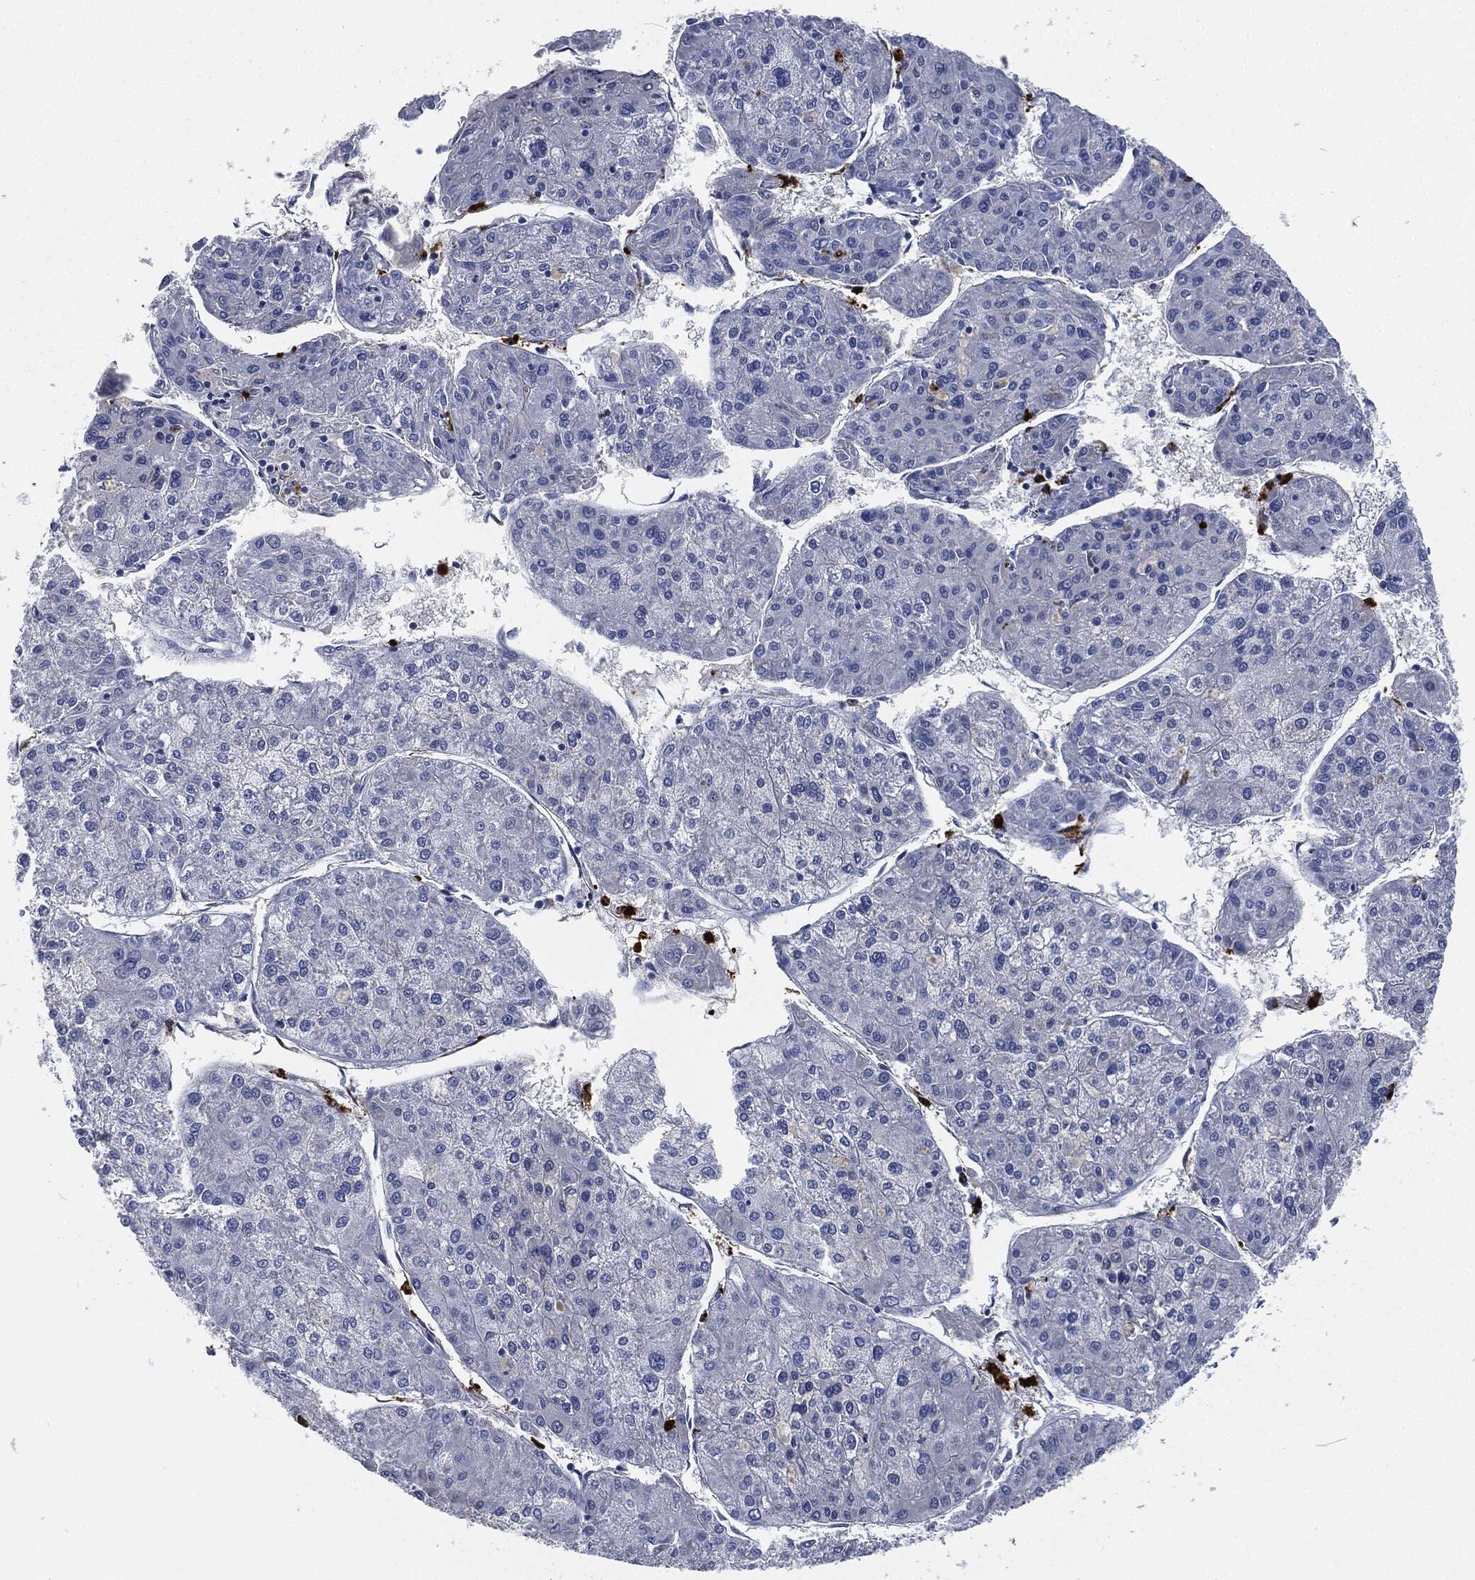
{"staining": {"intensity": "negative", "quantity": "none", "location": "none"}, "tissue": "liver cancer", "cell_type": "Tumor cells", "image_type": "cancer", "snomed": [{"axis": "morphology", "description": "Carcinoma, Hepatocellular, NOS"}, {"axis": "topography", "description": "Liver"}], "caption": "A high-resolution micrograph shows immunohistochemistry (IHC) staining of liver hepatocellular carcinoma, which exhibits no significant positivity in tumor cells. Nuclei are stained in blue.", "gene": "MPO", "patient": {"sex": "male", "age": 43}}